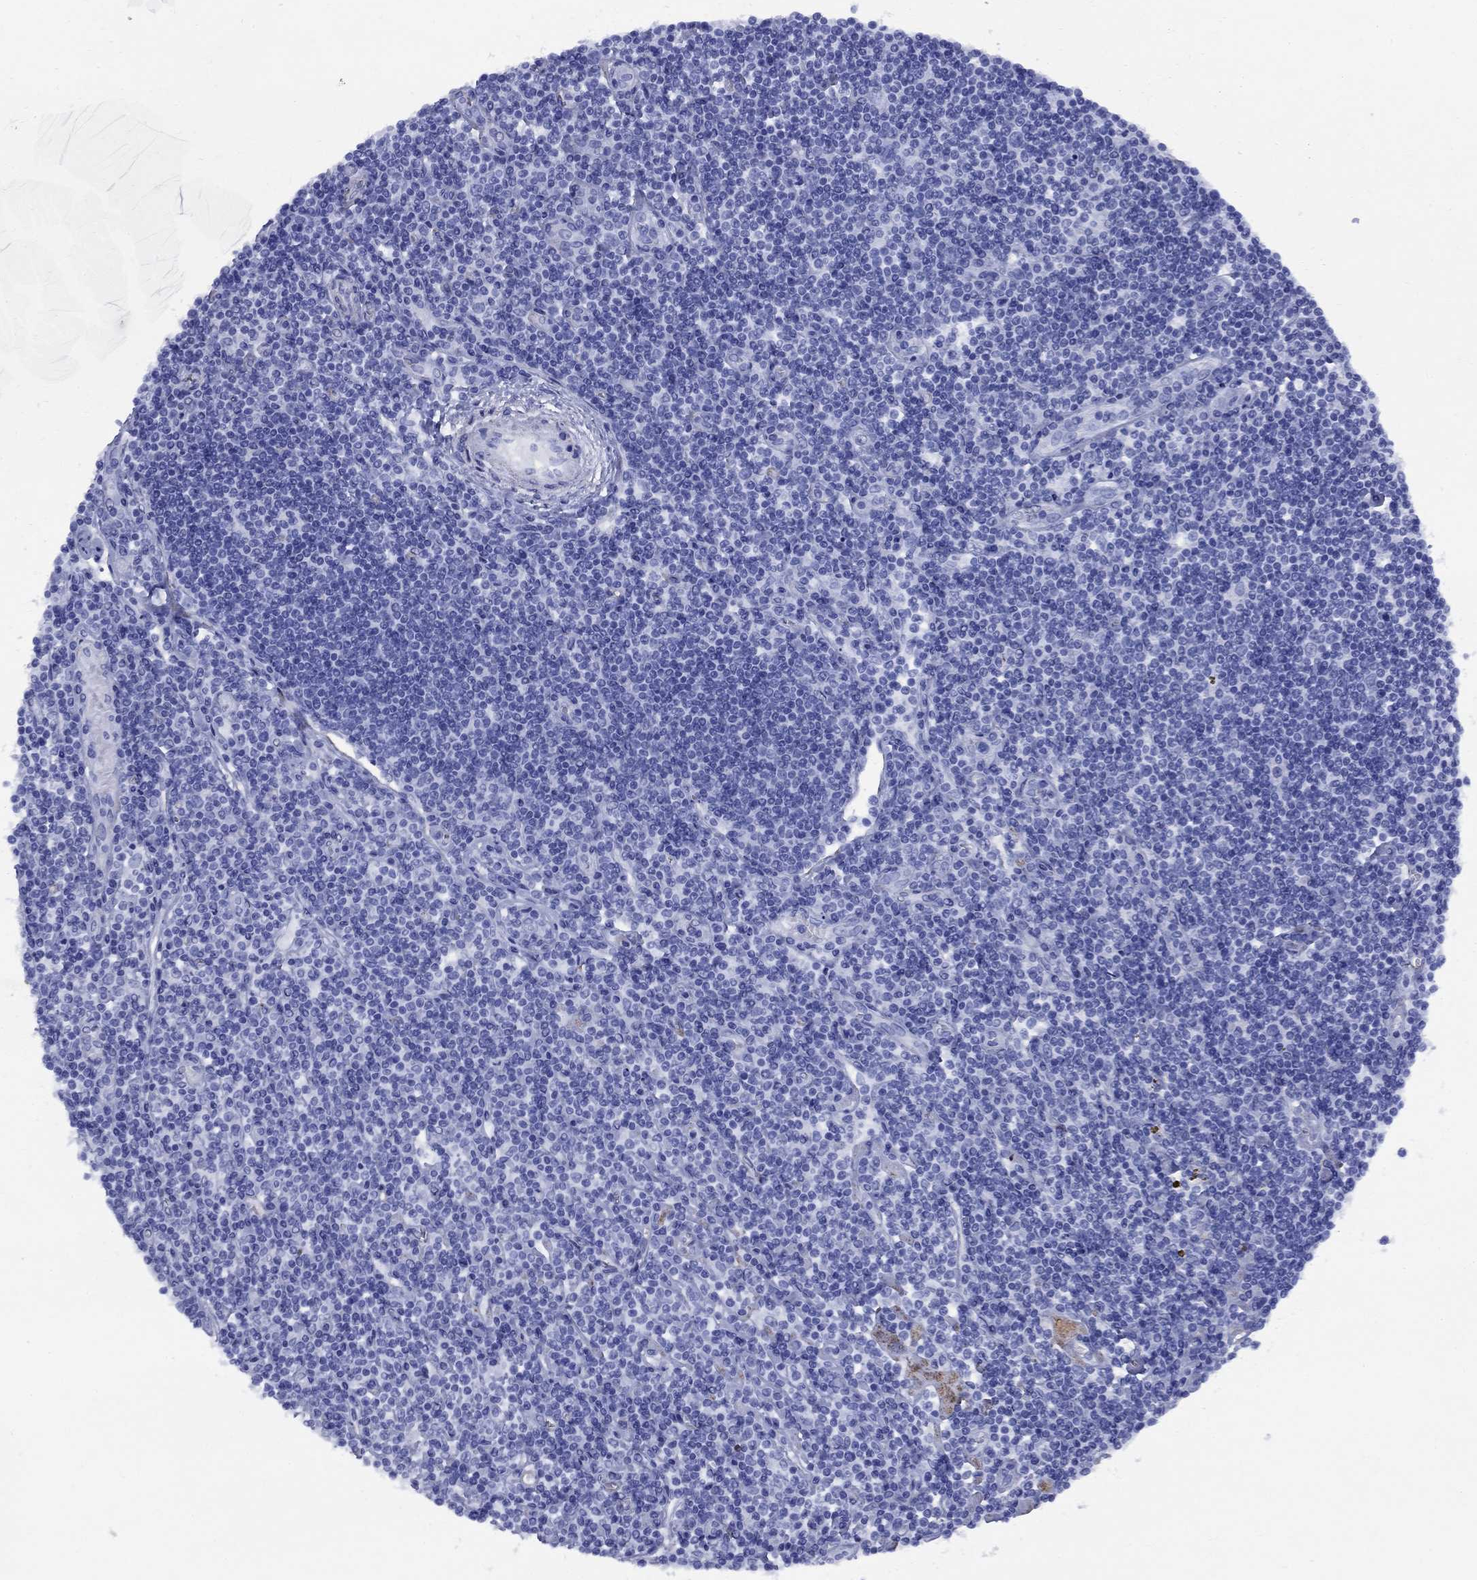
{"staining": {"intensity": "negative", "quantity": "none", "location": "none"}, "tissue": "lymphoma", "cell_type": "Tumor cells", "image_type": "cancer", "snomed": [{"axis": "morphology", "description": "Hodgkin's disease, NOS"}, {"axis": "topography", "description": "Lymph node"}], "caption": "Tumor cells show no significant protein positivity in lymphoma.", "gene": "VTN", "patient": {"sex": "male", "age": 40}}